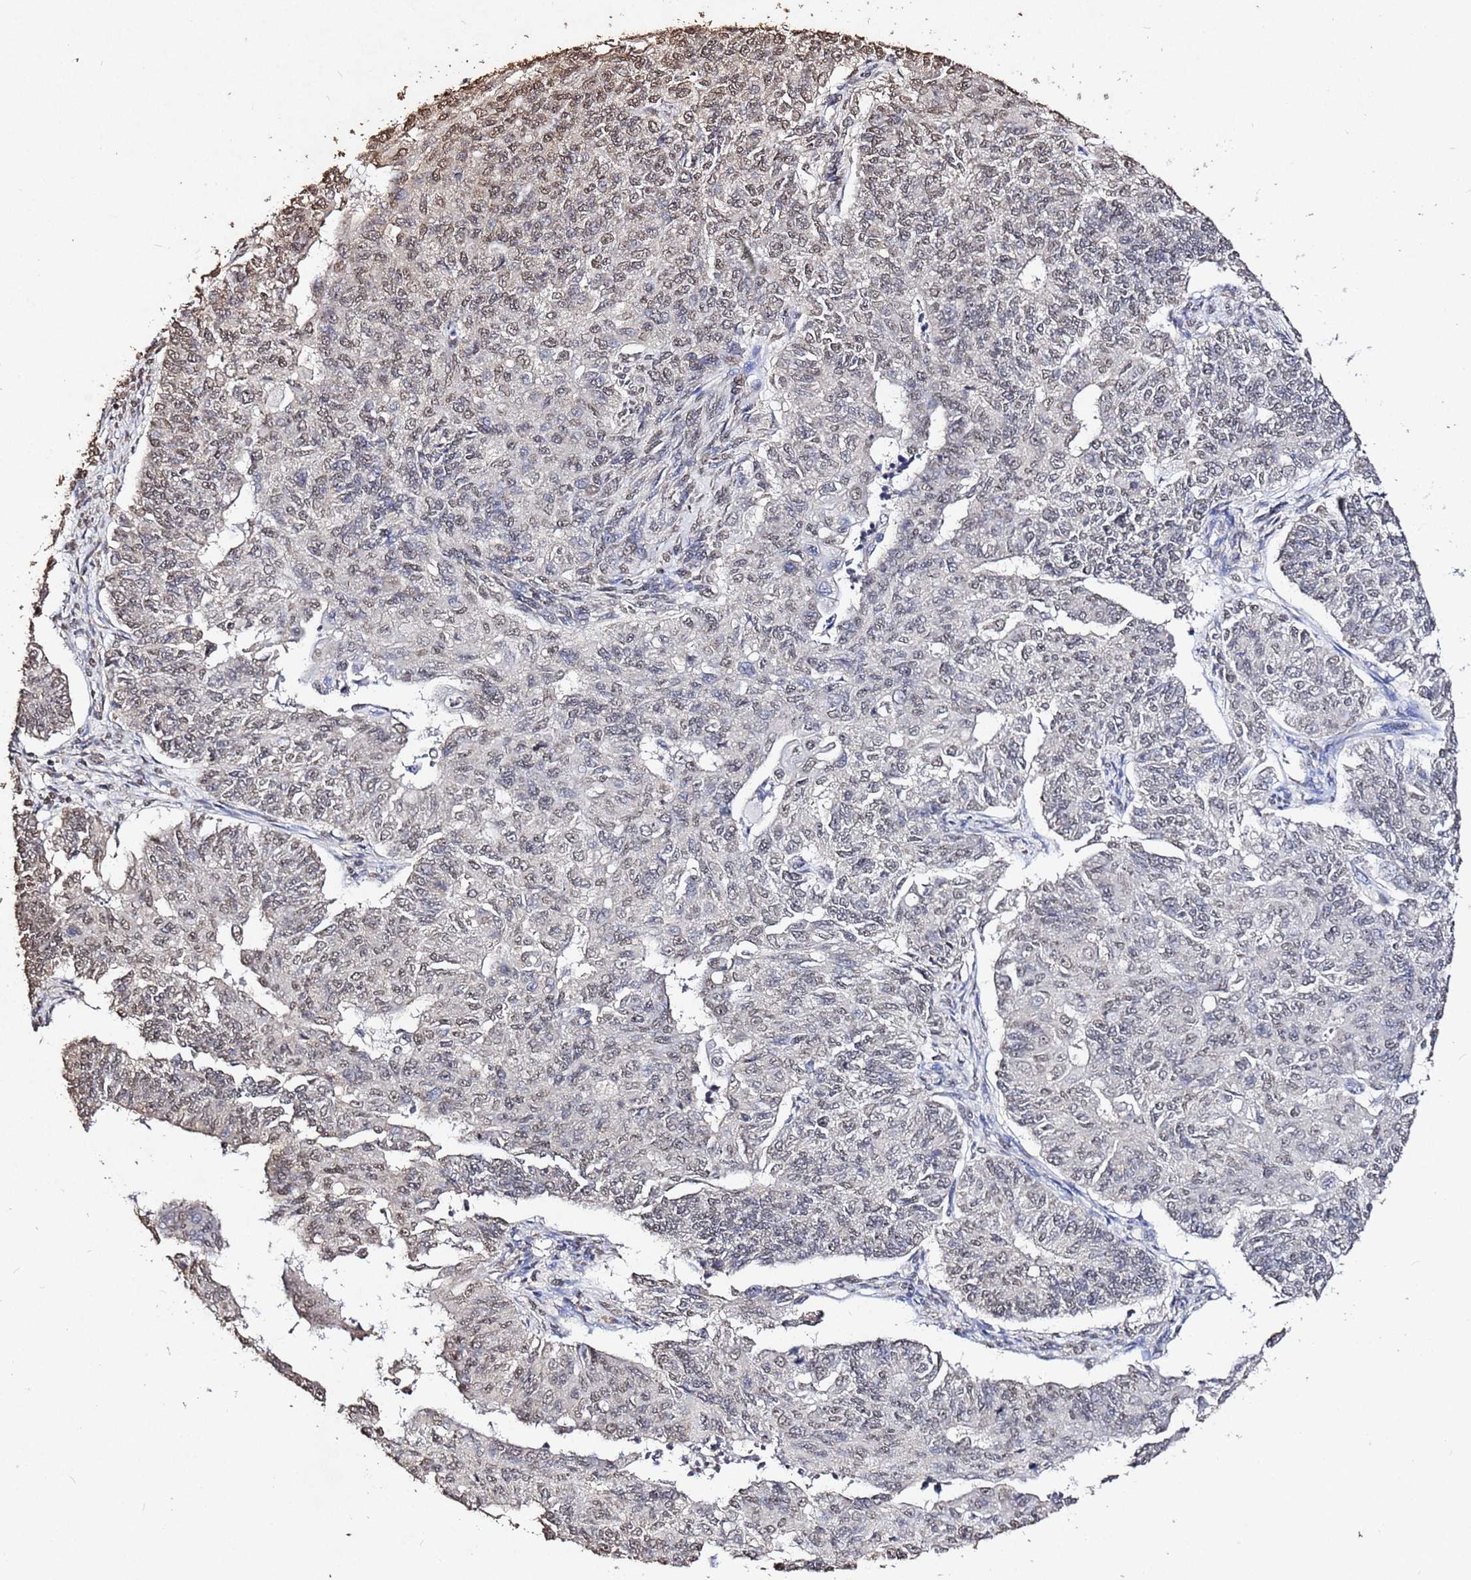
{"staining": {"intensity": "moderate", "quantity": "25%-75%", "location": "nuclear"}, "tissue": "endometrial cancer", "cell_type": "Tumor cells", "image_type": "cancer", "snomed": [{"axis": "morphology", "description": "Adenocarcinoma, NOS"}, {"axis": "topography", "description": "Endometrium"}], "caption": "Immunohistochemistry (IHC) of adenocarcinoma (endometrial) exhibits medium levels of moderate nuclear staining in approximately 25%-75% of tumor cells.", "gene": "MYOCD", "patient": {"sex": "female", "age": 32}}